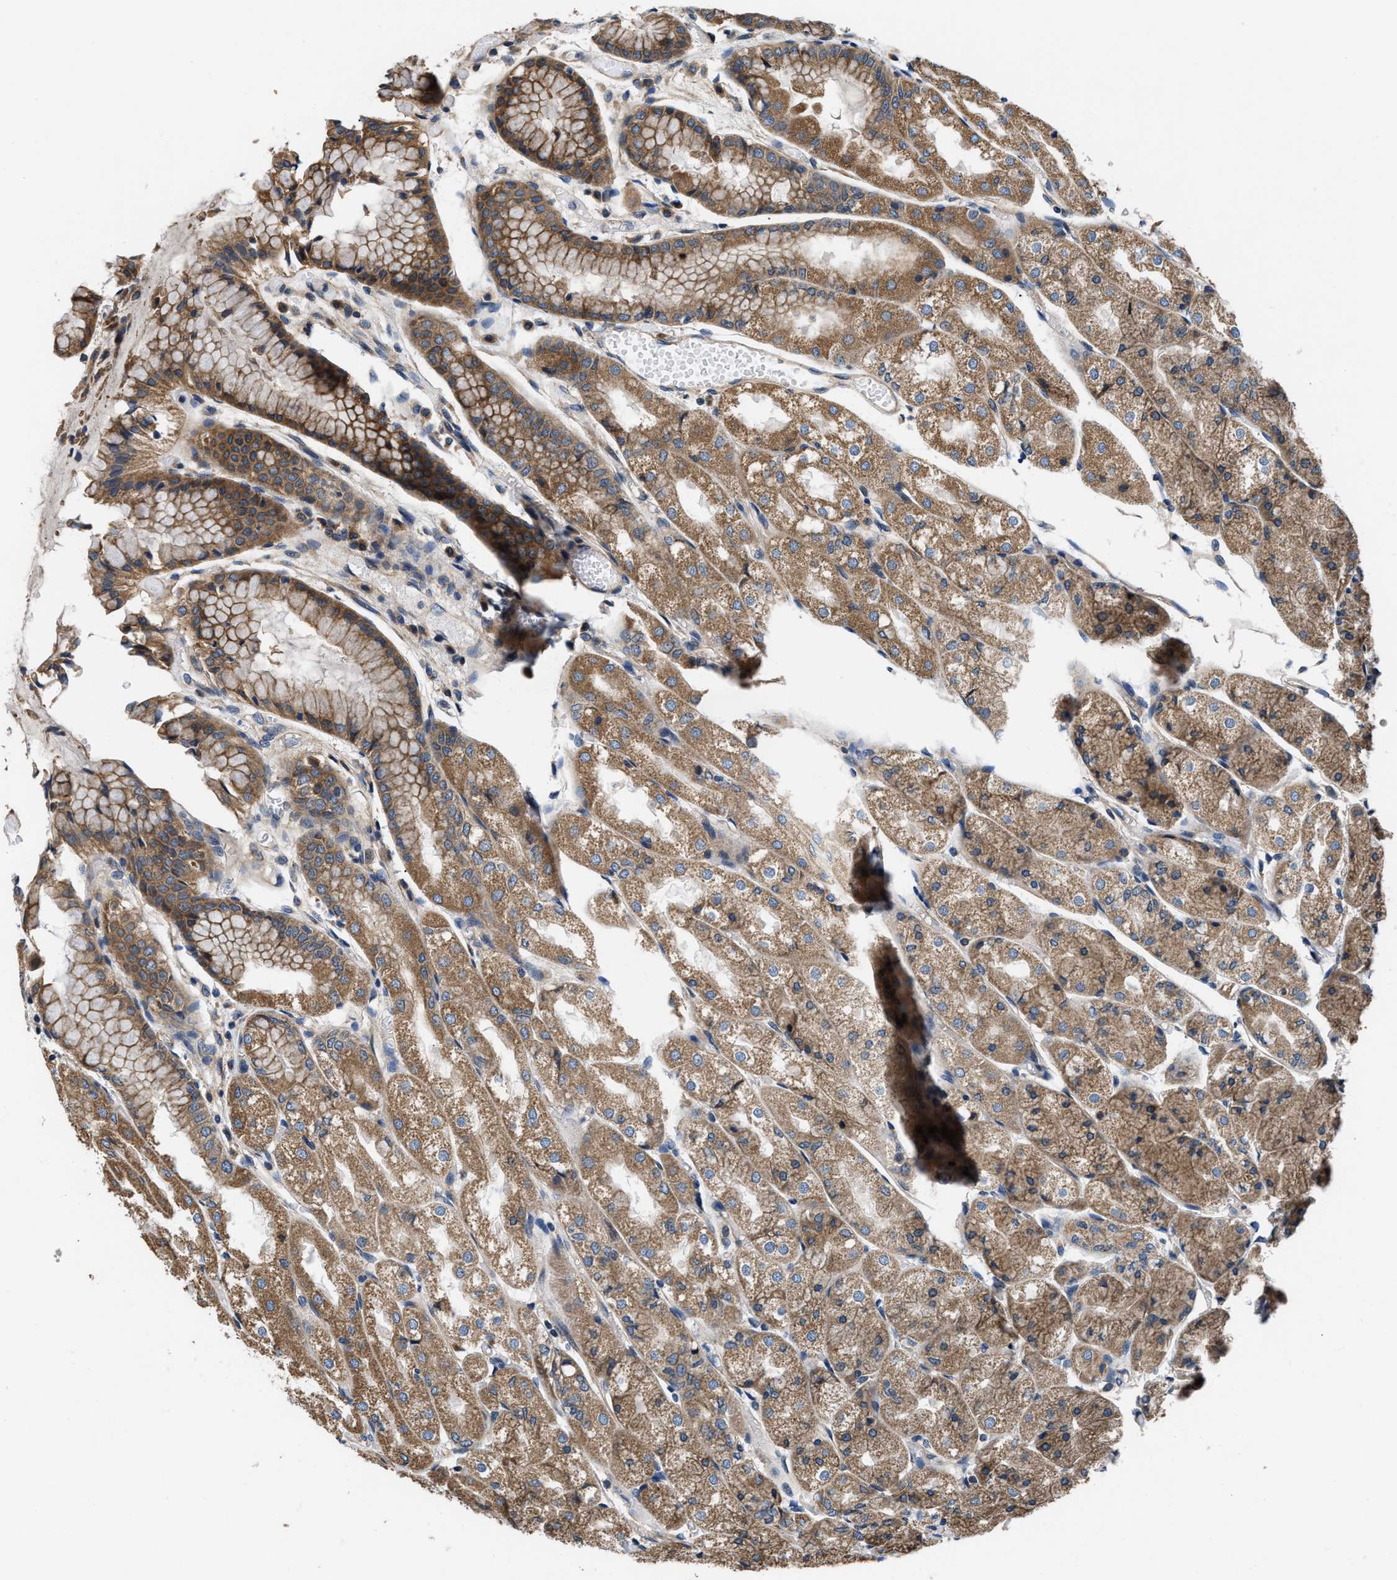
{"staining": {"intensity": "moderate", "quantity": ">75%", "location": "cytoplasmic/membranous"}, "tissue": "stomach", "cell_type": "Glandular cells", "image_type": "normal", "snomed": [{"axis": "morphology", "description": "Normal tissue, NOS"}, {"axis": "topography", "description": "Stomach, upper"}], "caption": "Protein staining displays moderate cytoplasmic/membranous expression in approximately >75% of glandular cells in benign stomach. Immunohistochemistry (ihc) stains the protein in brown and the nuclei are stained blue.", "gene": "CEP128", "patient": {"sex": "male", "age": 72}}